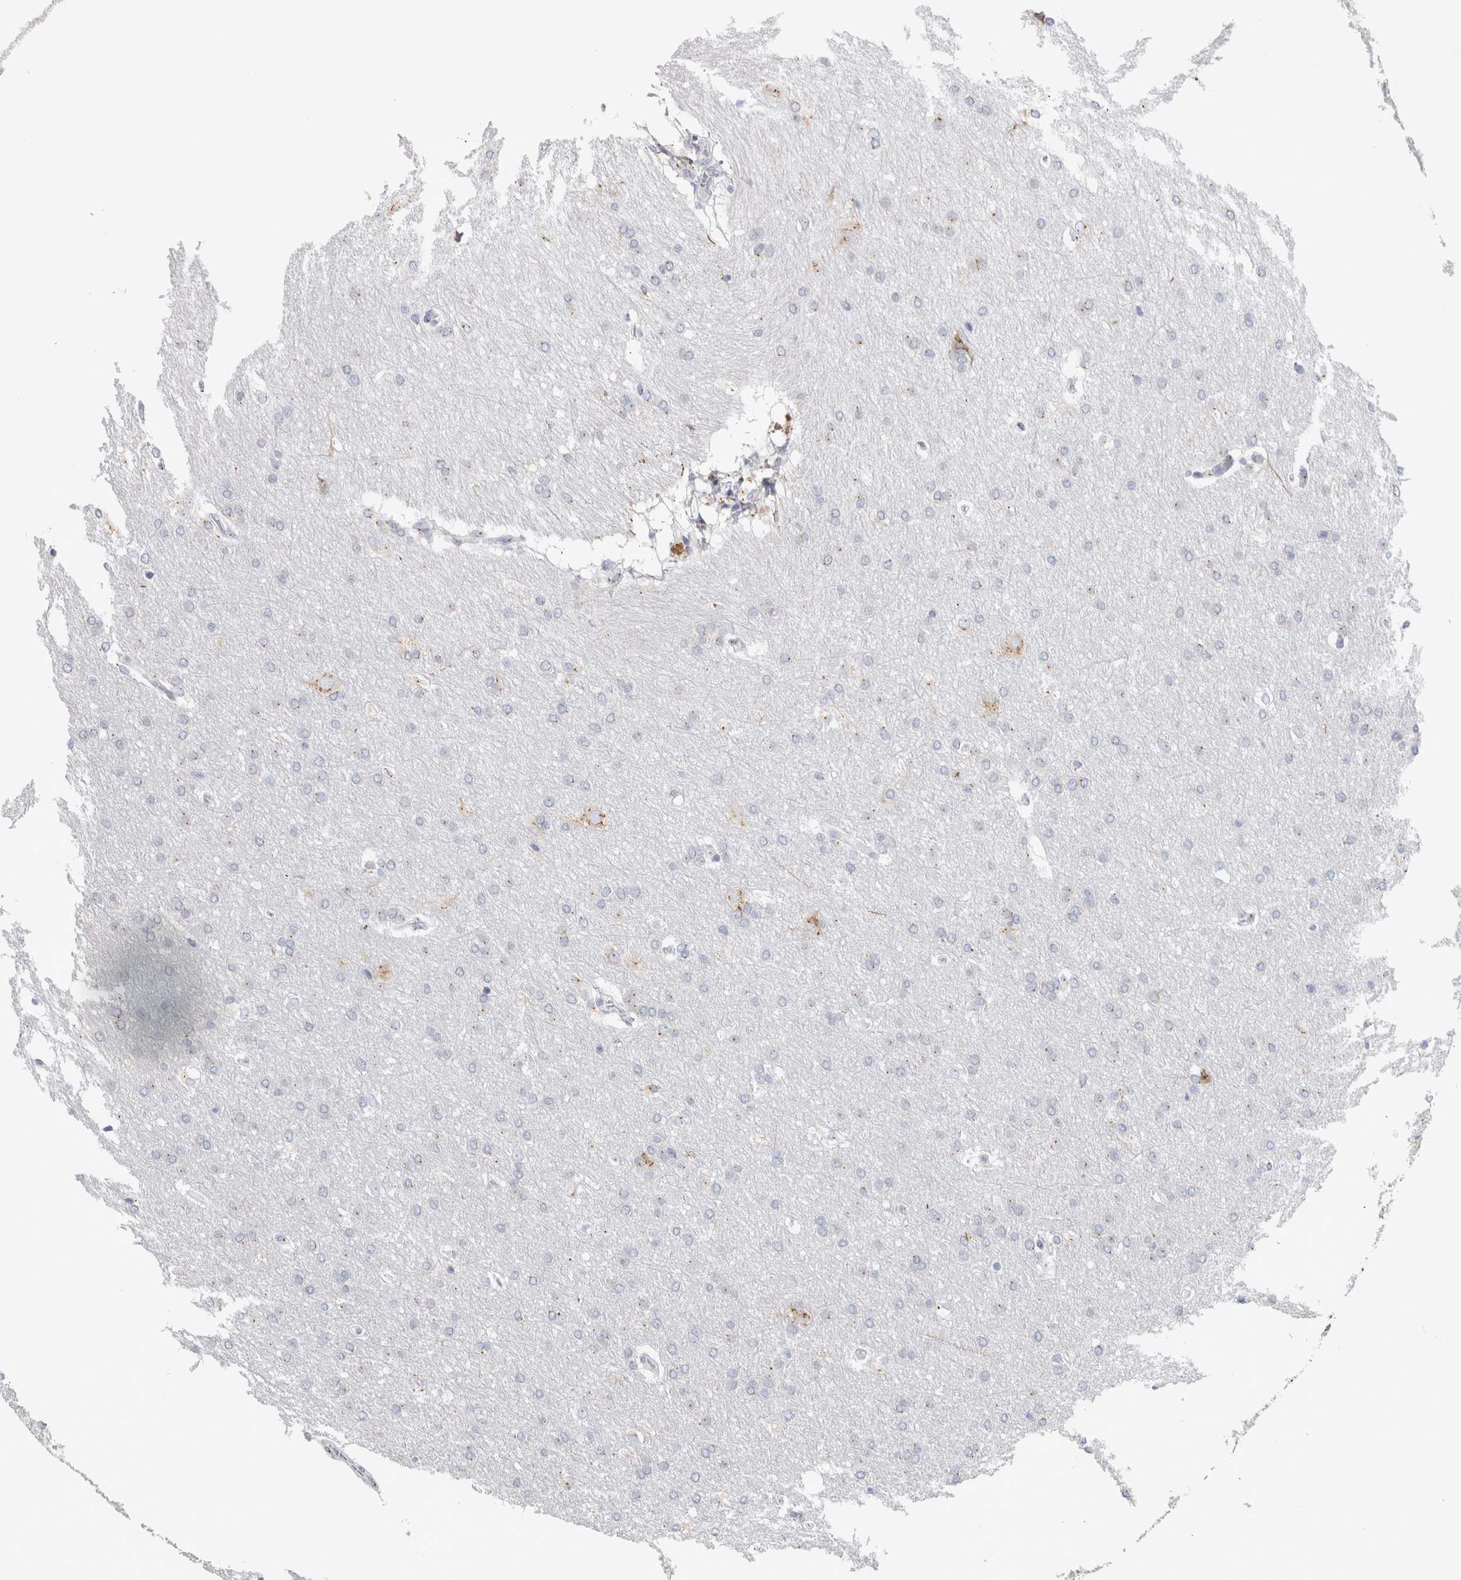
{"staining": {"intensity": "negative", "quantity": "none", "location": "none"}, "tissue": "glioma", "cell_type": "Tumor cells", "image_type": "cancer", "snomed": [{"axis": "morphology", "description": "Glioma, malignant, Low grade"}, {"axis": "topography", "description": "Brain"}], "caption": "The immunohistochemistry photomicrograph has no significant positivity in tumor cells of glioma tissue. The staining was performed using DAB to visualize the protein expression in brown, while the nuclei were stained in blue with hematoxylin (Magnification: 20x).", "gene": "AKAP9", "patient": {"sex": "female", "age": 37}}